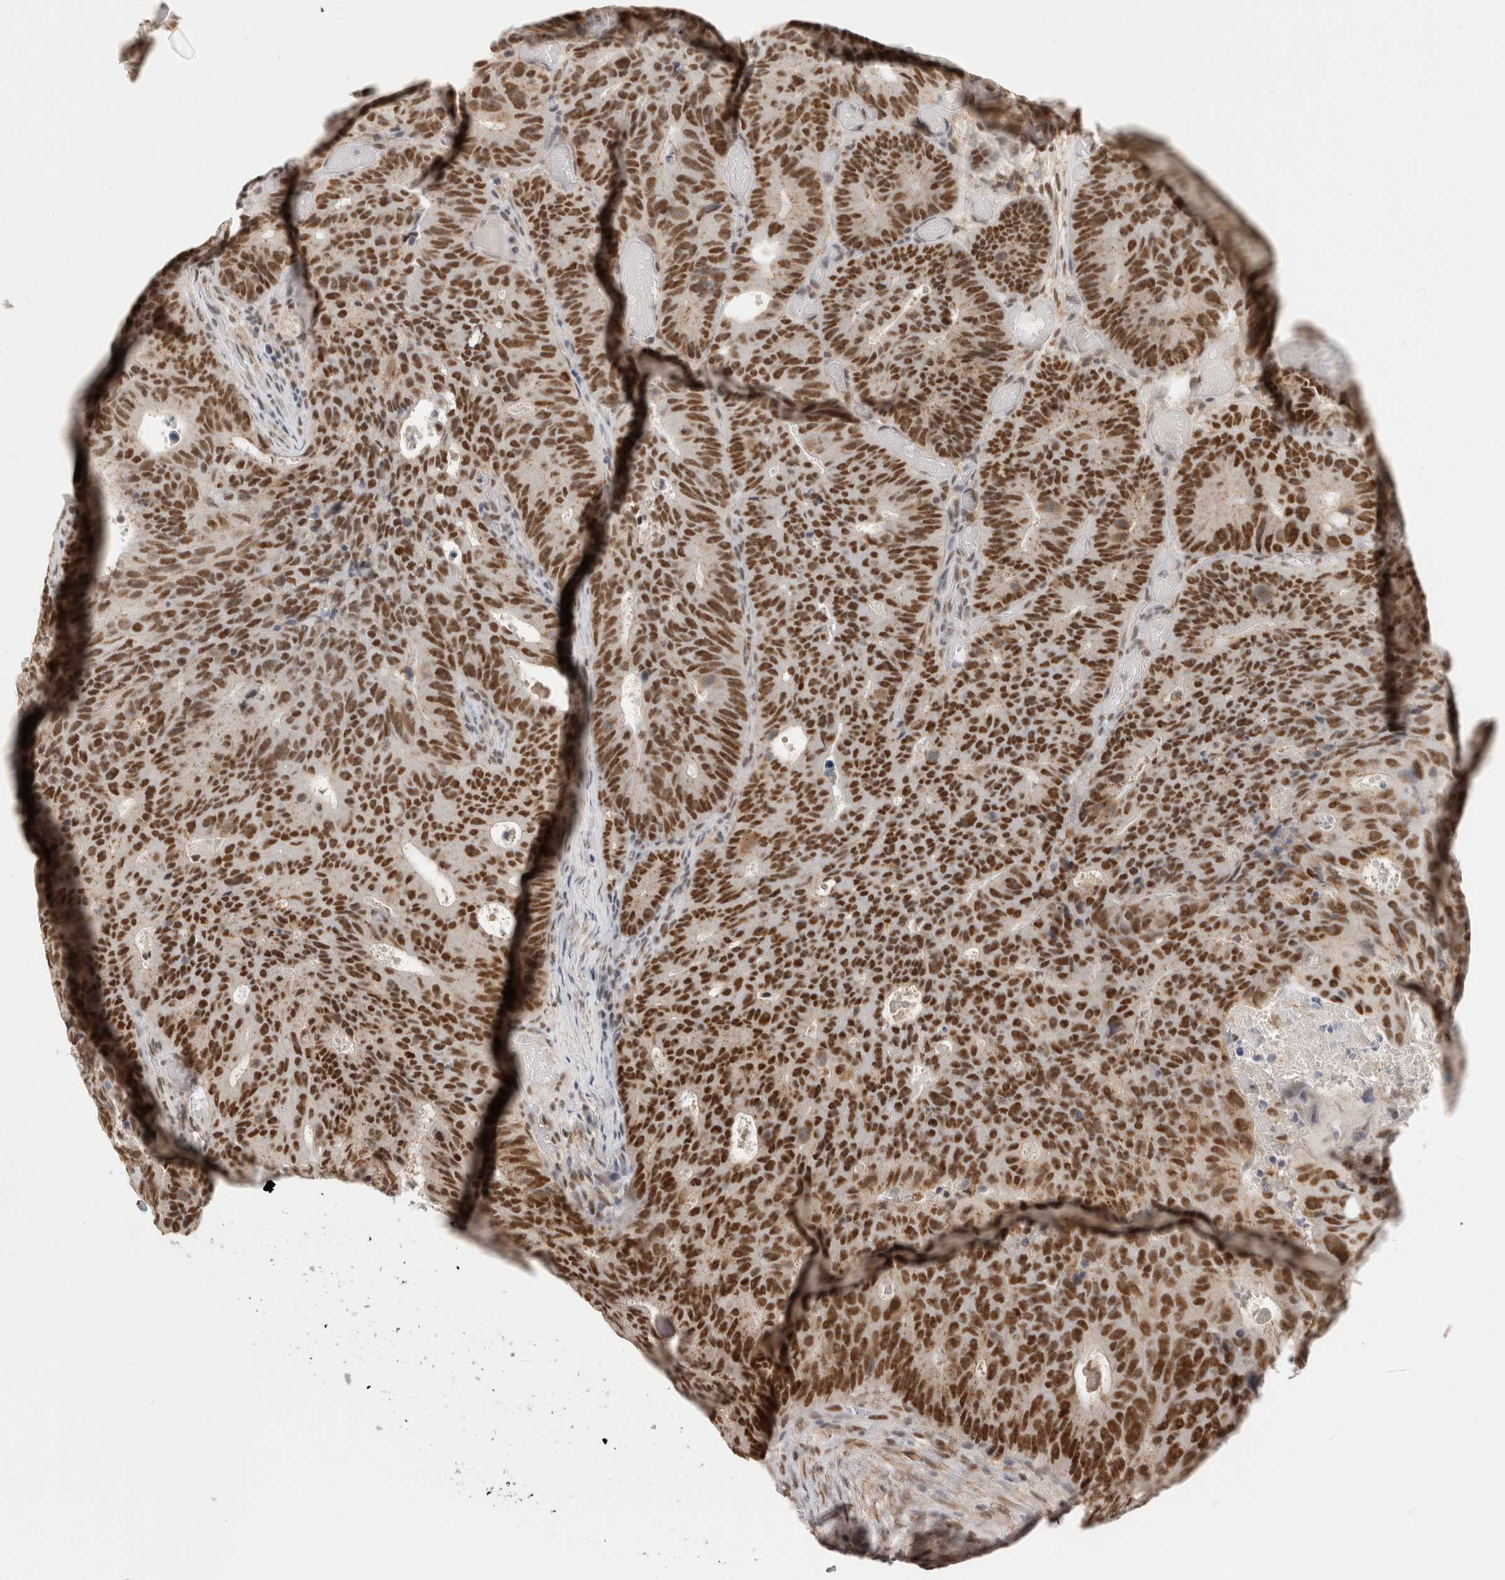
{"staining": {"intensity": "strong", "quantity": ">75%", "location": "nuclear"}, "tissue": "colorectal cancer", "cell_type": "Tumor cells", "image_type": "cancer", "snomed": [{"axis": "morphology", "description": "Adenocarcinoma, NOS"}, {"axis": "topography", "description": "Colon"}], "caption": "Immunohistochemistry (IHC) photomicrograph of neoplastic tissue: human colorectal adenocarcinoma stained using immunohistochemistry displays high levels of strong protein expression localized specifically in the nuclear of tumor cells, appearing as a nuclear brown color.", "gene": "ZNF830", "patient": {"sex": "male", "age": 87}}